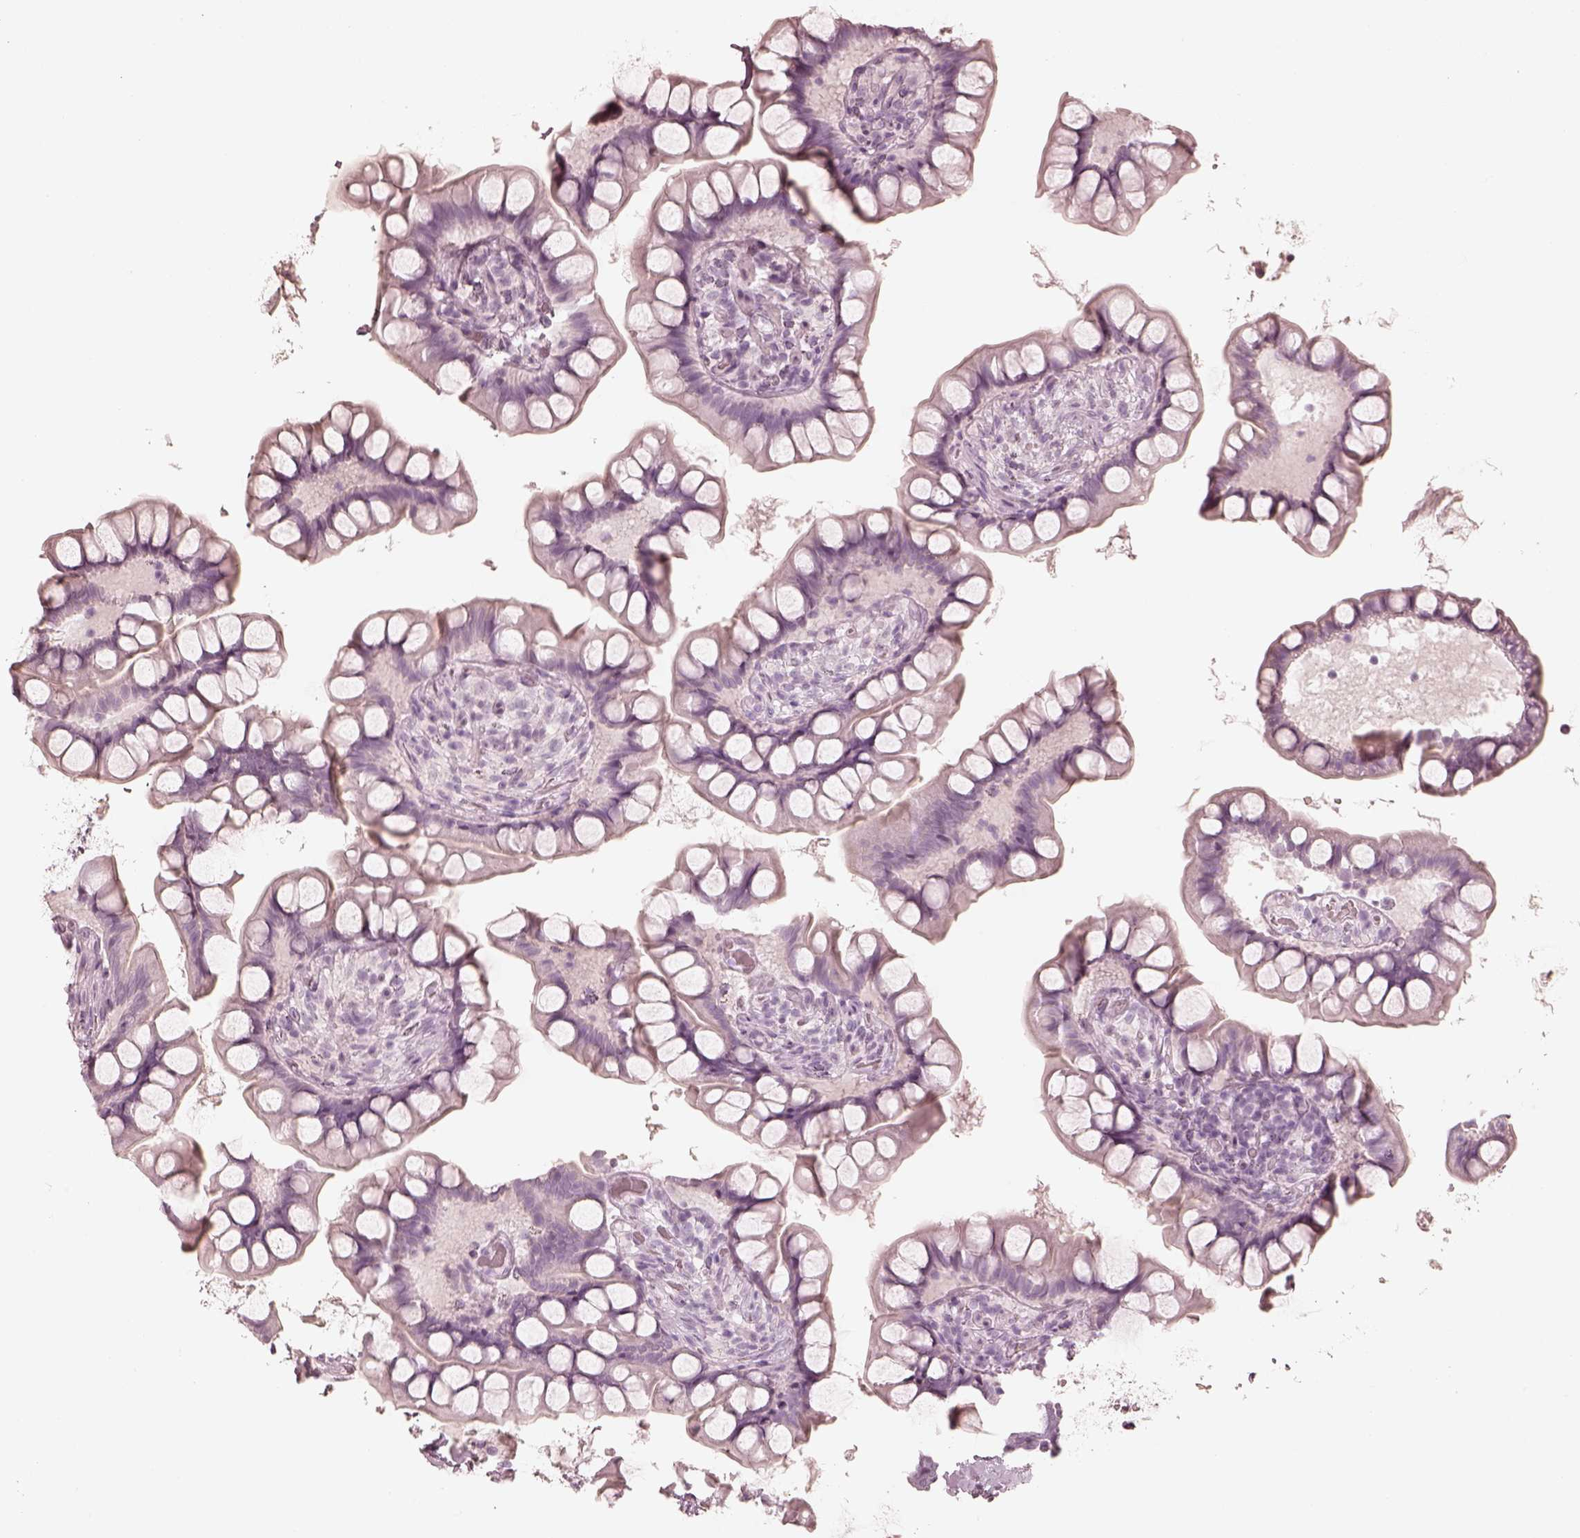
{"staining": {"intensity": "negative", "quantity": "none", "location": "none"}, "tissue": "small intestine", "cell_type": "Glandular cells", "image_type": "normal", "snomed": [{"axis": "morphology", "description": "Normal tissue, NOS"}, {"axis": "topography", "description": "Small intestine"}], "caption": "The photomicrograph reveals no significant expression in glandular cells of small intestine. Brightfield microscopy of IHC stained with DAB (3,3'-diaminobenzidine) (brown) and hematoxylin (blue), captured at high magnification.", "gene": "CALR3", "patient": {"sex": "male", "age": 70}}